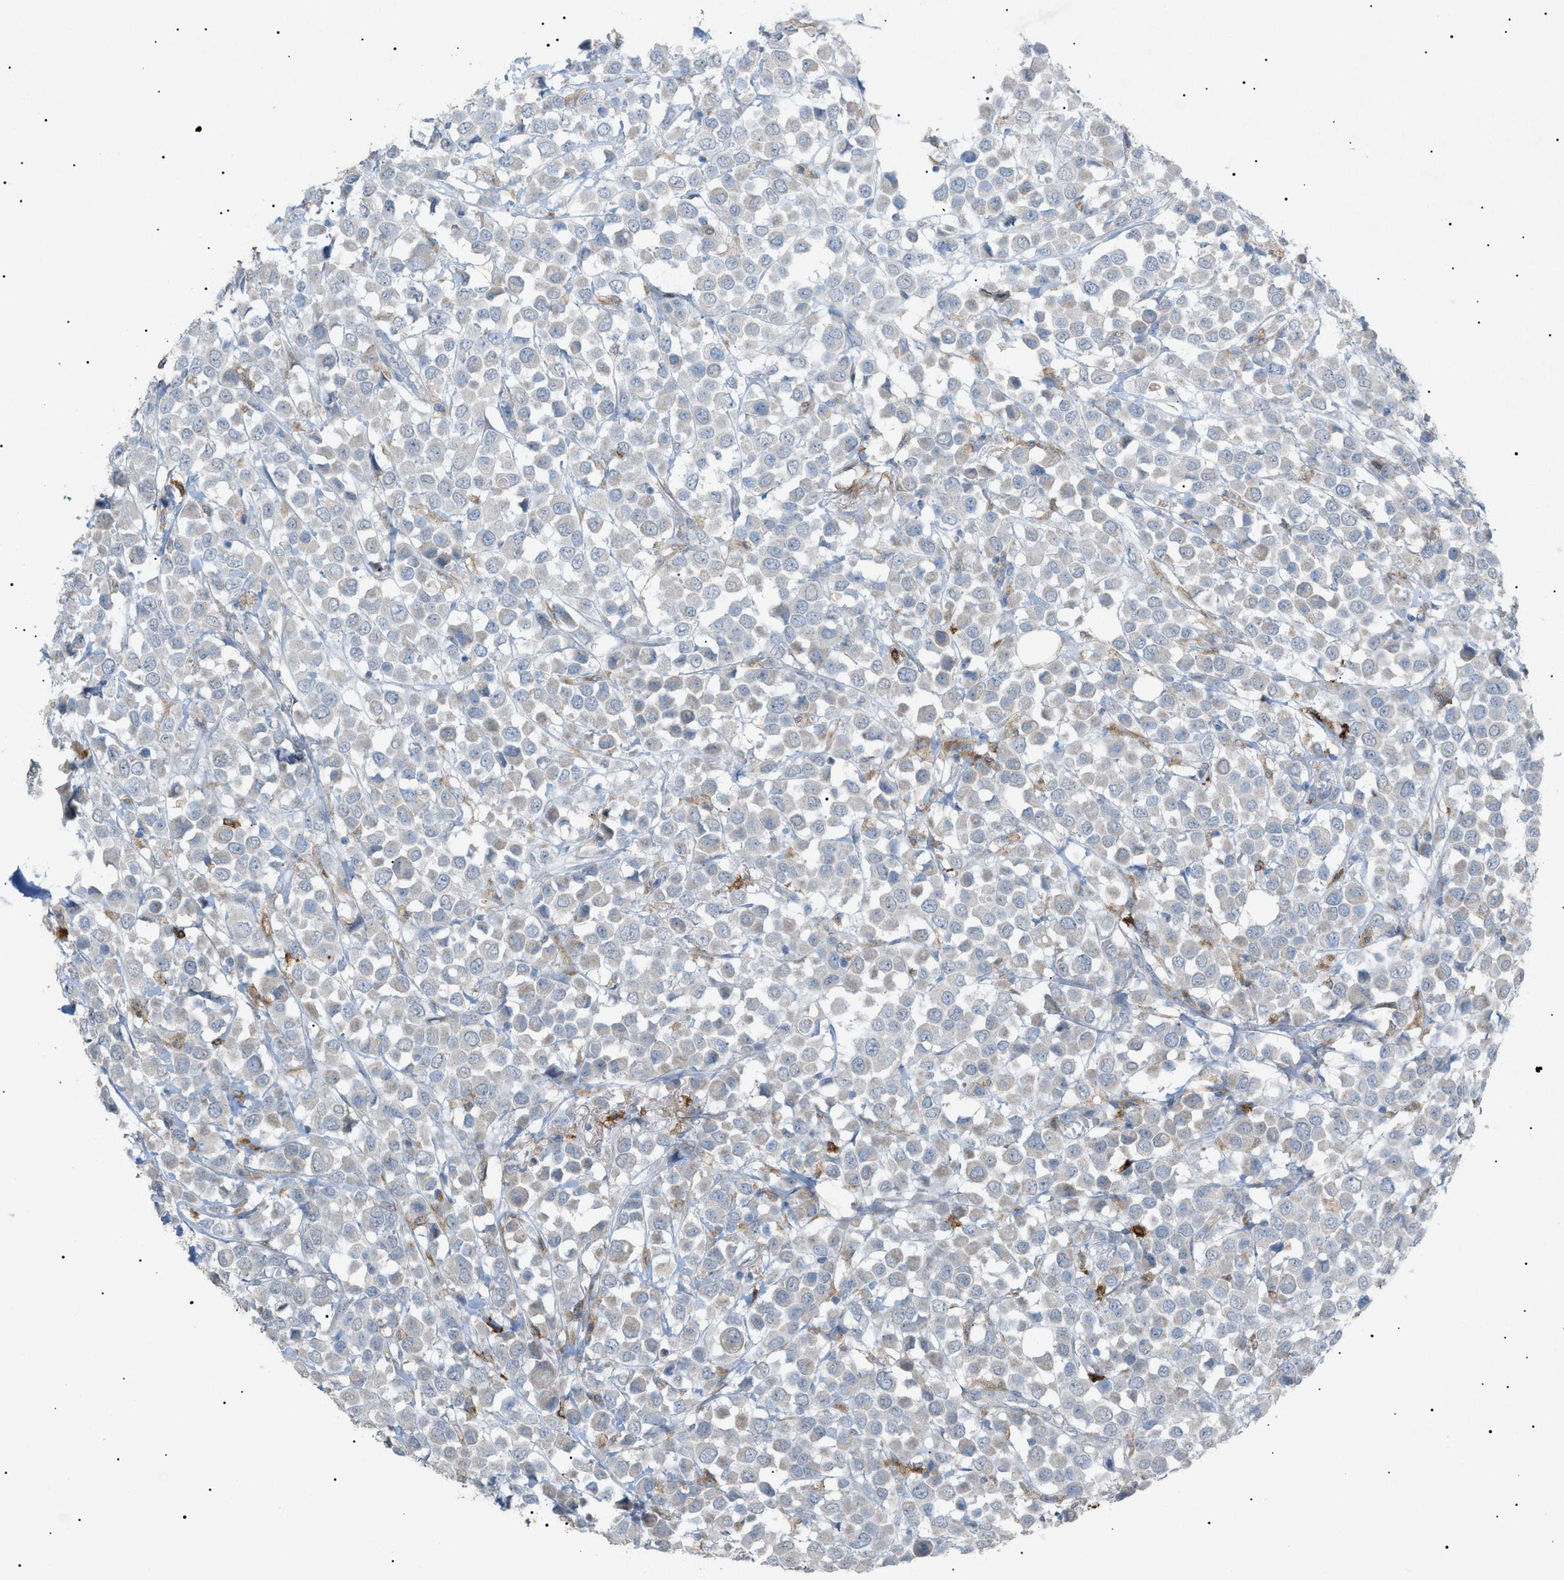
{"staining": {"intensity": "negative", "quantity": "none", "location": "none"}, "tissue": "breast cancer", "cell_type": "Tumor cells", "image_type": "cancer", "snomed": [{"axis": "morphology", "description": "Duct carcinoma"}, {"axis": "topography", "description": "Breast"}], "caption": "A high-resolution histopathology image shows immunohistochemistry (IHC) staining of intraductal carcinoma (breast), which shows no significant staining in tumor cells. (Stains: DAB (3,3'-diaminobenzidine) IHC with hematoxylin counter stain, Microscopy: brightfield microscopy at high magnification).", "gene": "BTK", "patient": {"sex": "female", "age": 61}}